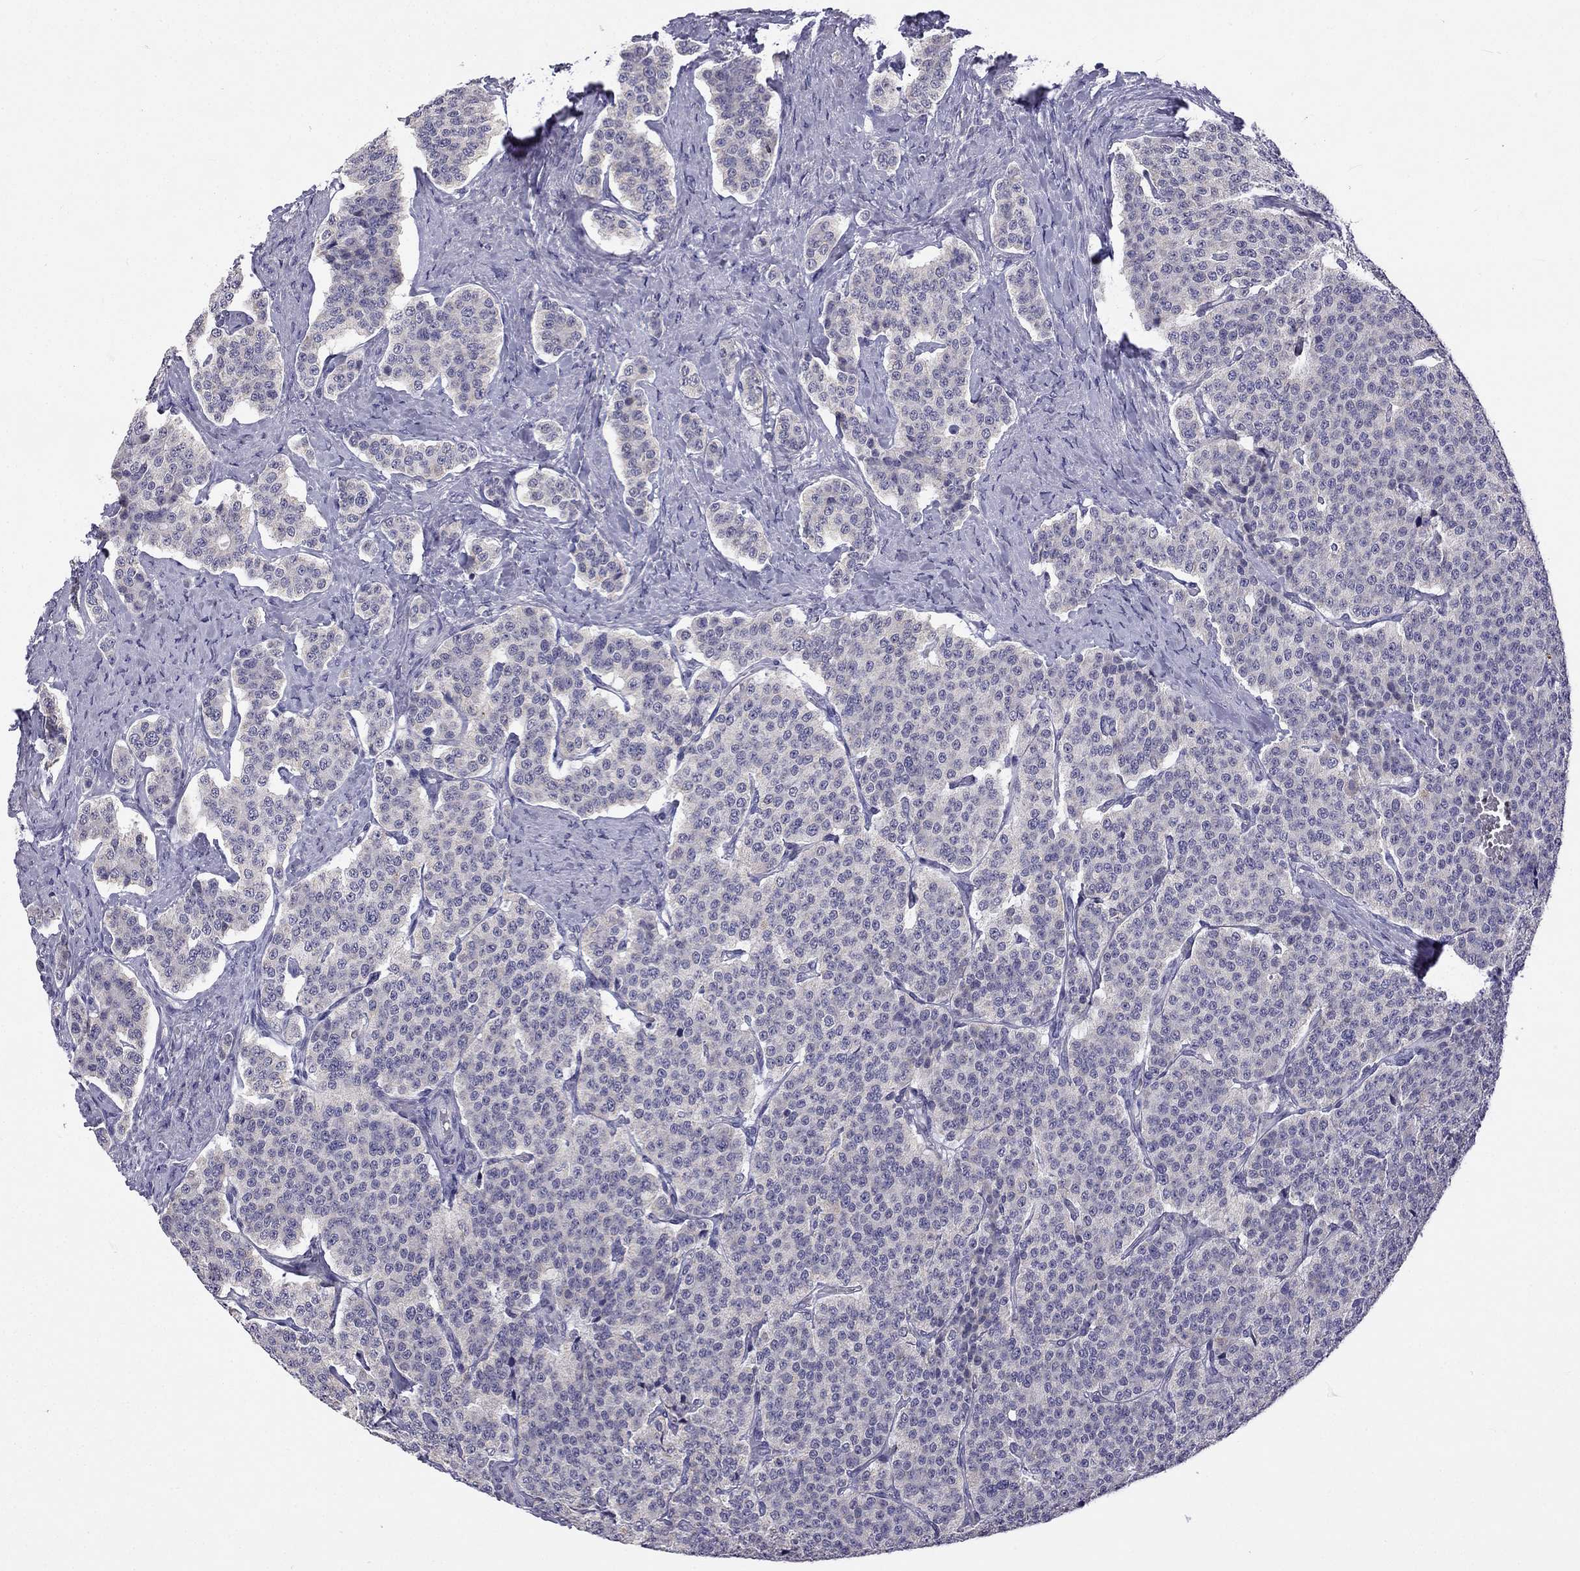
{"staining": {"intensity": "negative", "quantity": "none", "location": "none"}, "tissue": "carcinoid", "cell_type": "Tumor cells", "image_type": "cancer", "snomed": [{"axis": "morphology", "description": "Carcinoid, malignant, NOS"}, {"axis": "topography", "description": "Small intestine"}], "caption": "An immunohistochemistry (IHC) micrograph of carcinoid (malignant) is shown. There is no staining in tumor cells of carcinoid (malignant).", "gene": "C5orf49", "patient": {"sex": "female", "age": 58}}